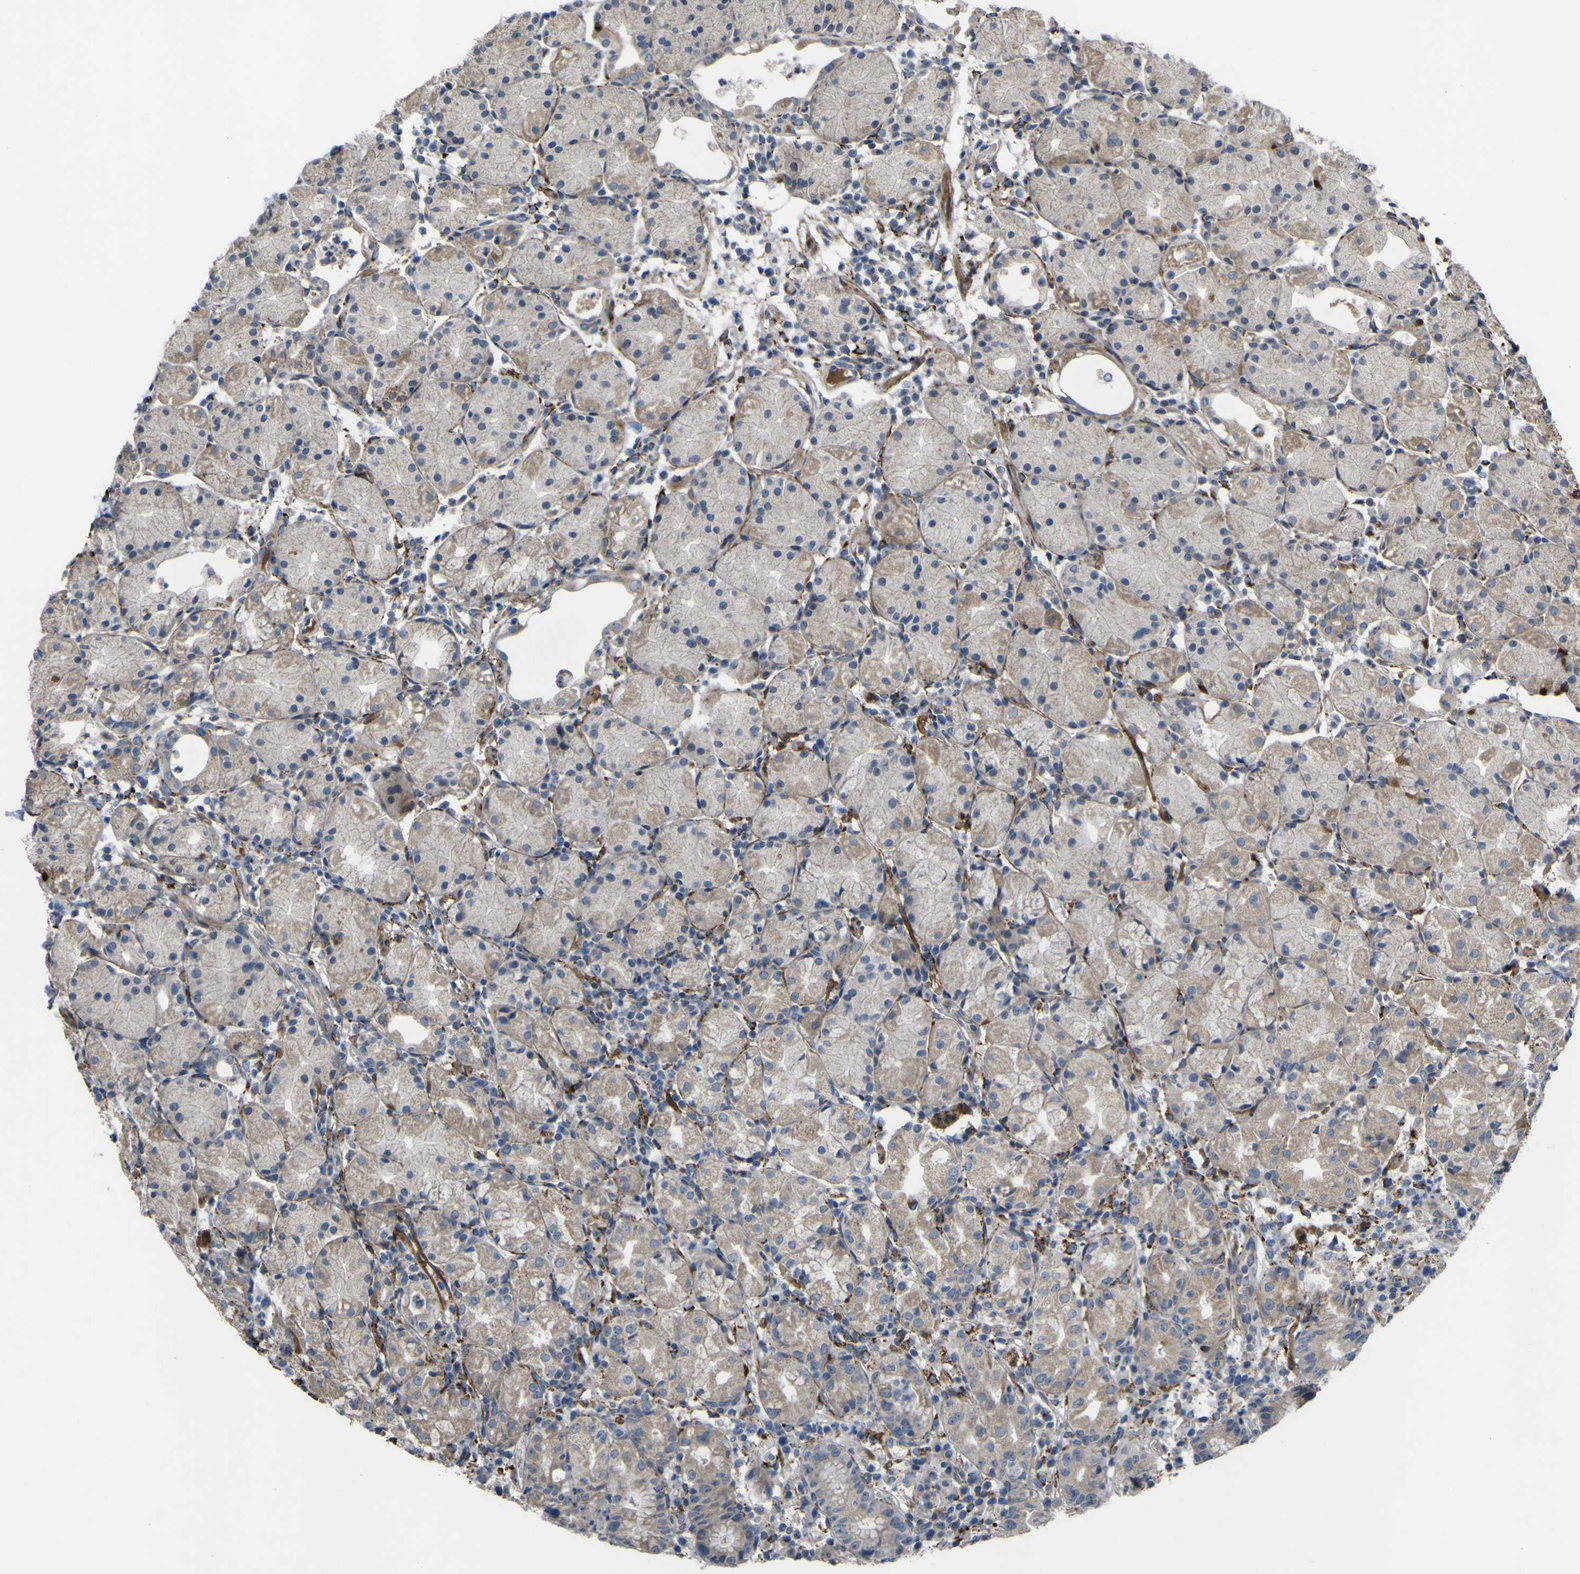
{"staining": {"intensity": "weak", "quantity": "25%-75%", "location": "cytoplasmic/membranous"}, "tissue": "stomach", "cell_type": "Glandular cells", "image_type": "normal", "snomed": [{"axis": "morphology", "description": "Normal tissue, NOS"}, {"axis": "topography", "description": "Stomach"}, {"axis": "topography", "description": "Stomach, lower"}], "caption": "An immunohistochemistry (IHC) photomicrograph of normal tissue is shown. Protein staining in brown shows weak cytoplasmic/membranous positivity in stomach within glandular cells.", "gene": "GPLD1", "patient": {"sex": "female", "age": 75}}